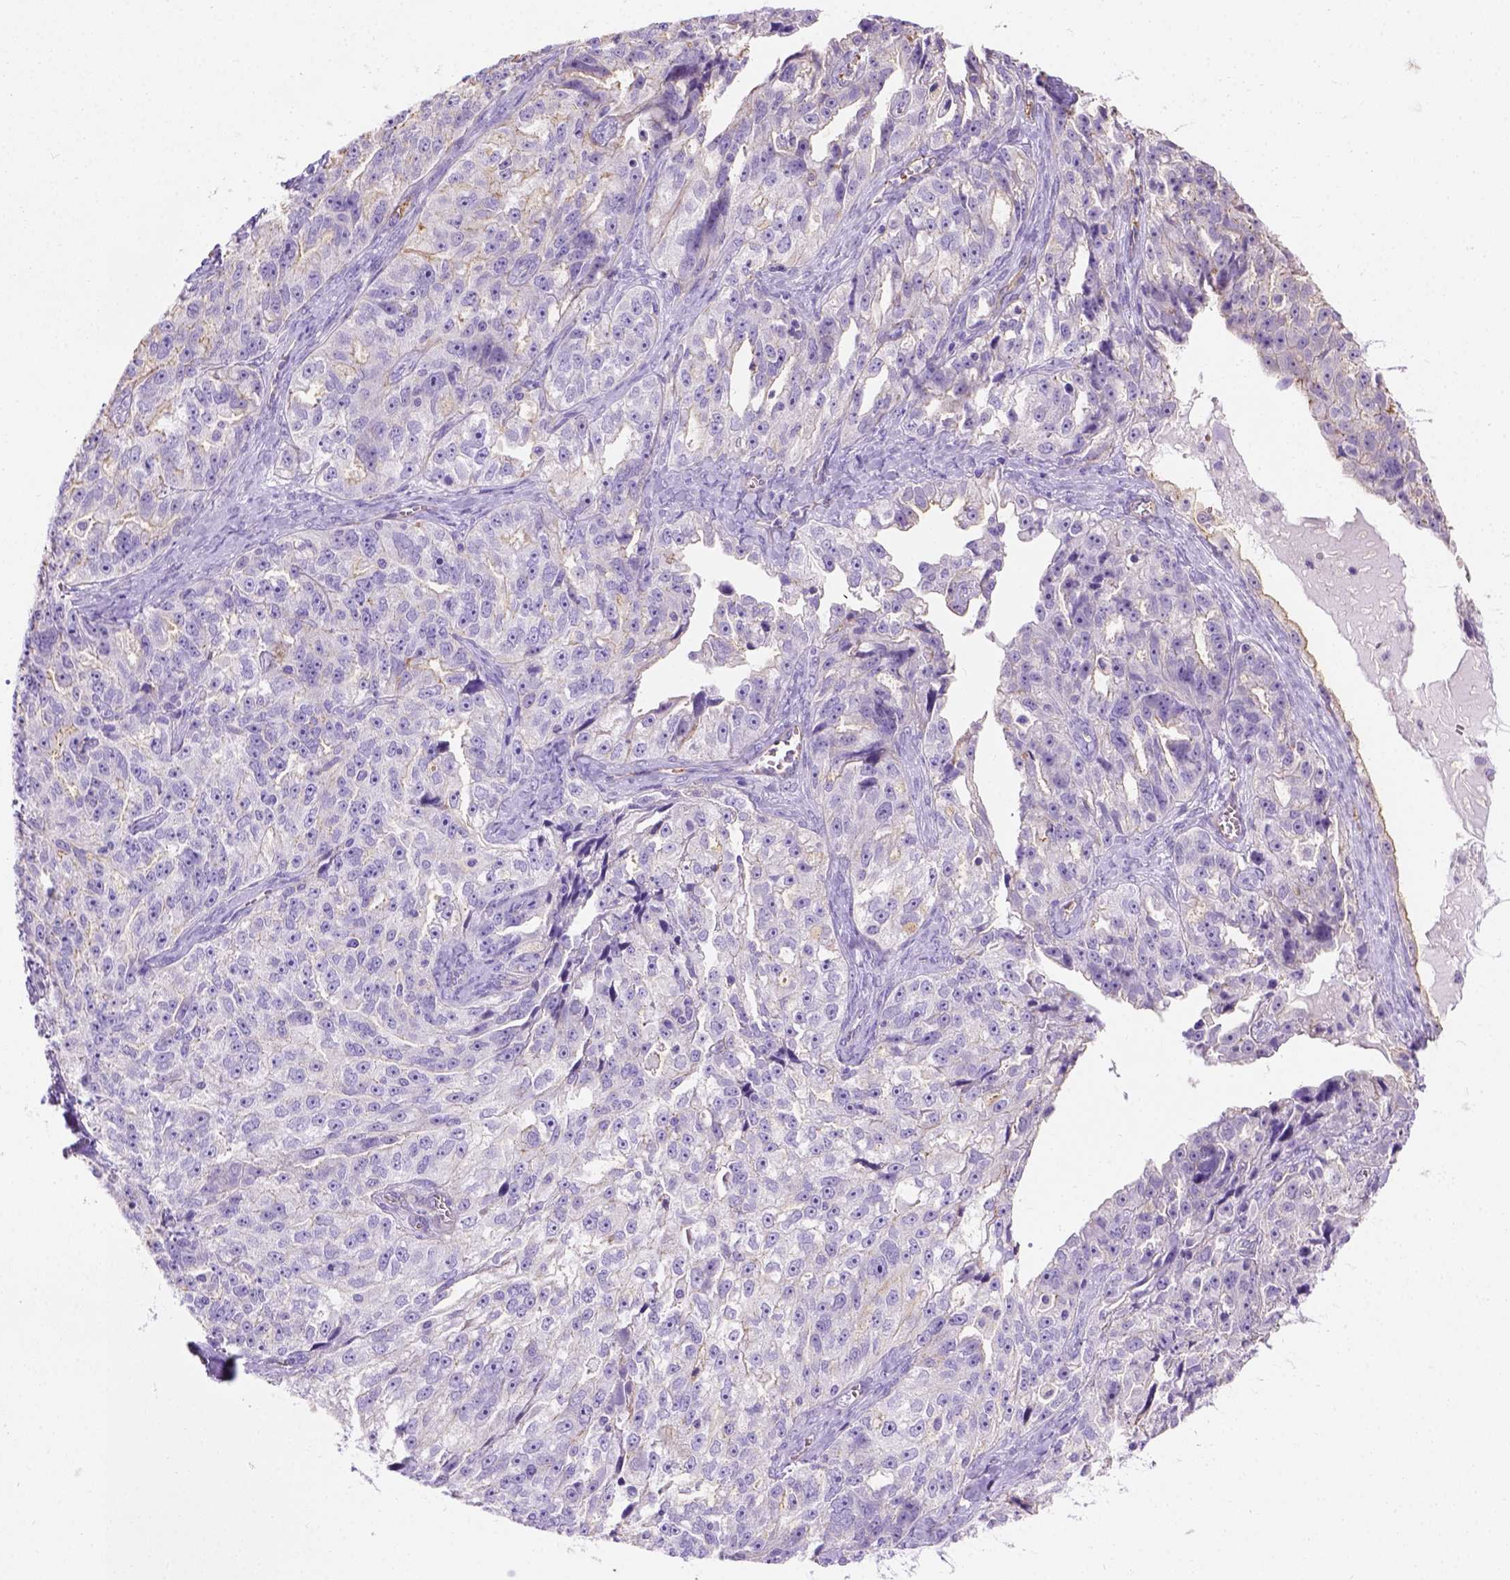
{"staining": {"intensity": "weak", "quantity": "25%-75%", "location": "cytoplasmic/membranous"}, "tissue": "ovarian cancer", "cell_type": "Tumor cells", "image_type": "cancer", "snomed": [{"axis": "morphology", "description": "Cystadenocarcinoma, serous, NOS"}, {"axis": "topography", "description": "Ovary"}], "caption": "Ovarian cancer (serous cystadenocarcinoma) tissue displays weak cytoplasmic/membranous positivity in about 25%-75% of tumor cells", "gene": "PHF7", "patient": {"sex": "female", "age": 51}}